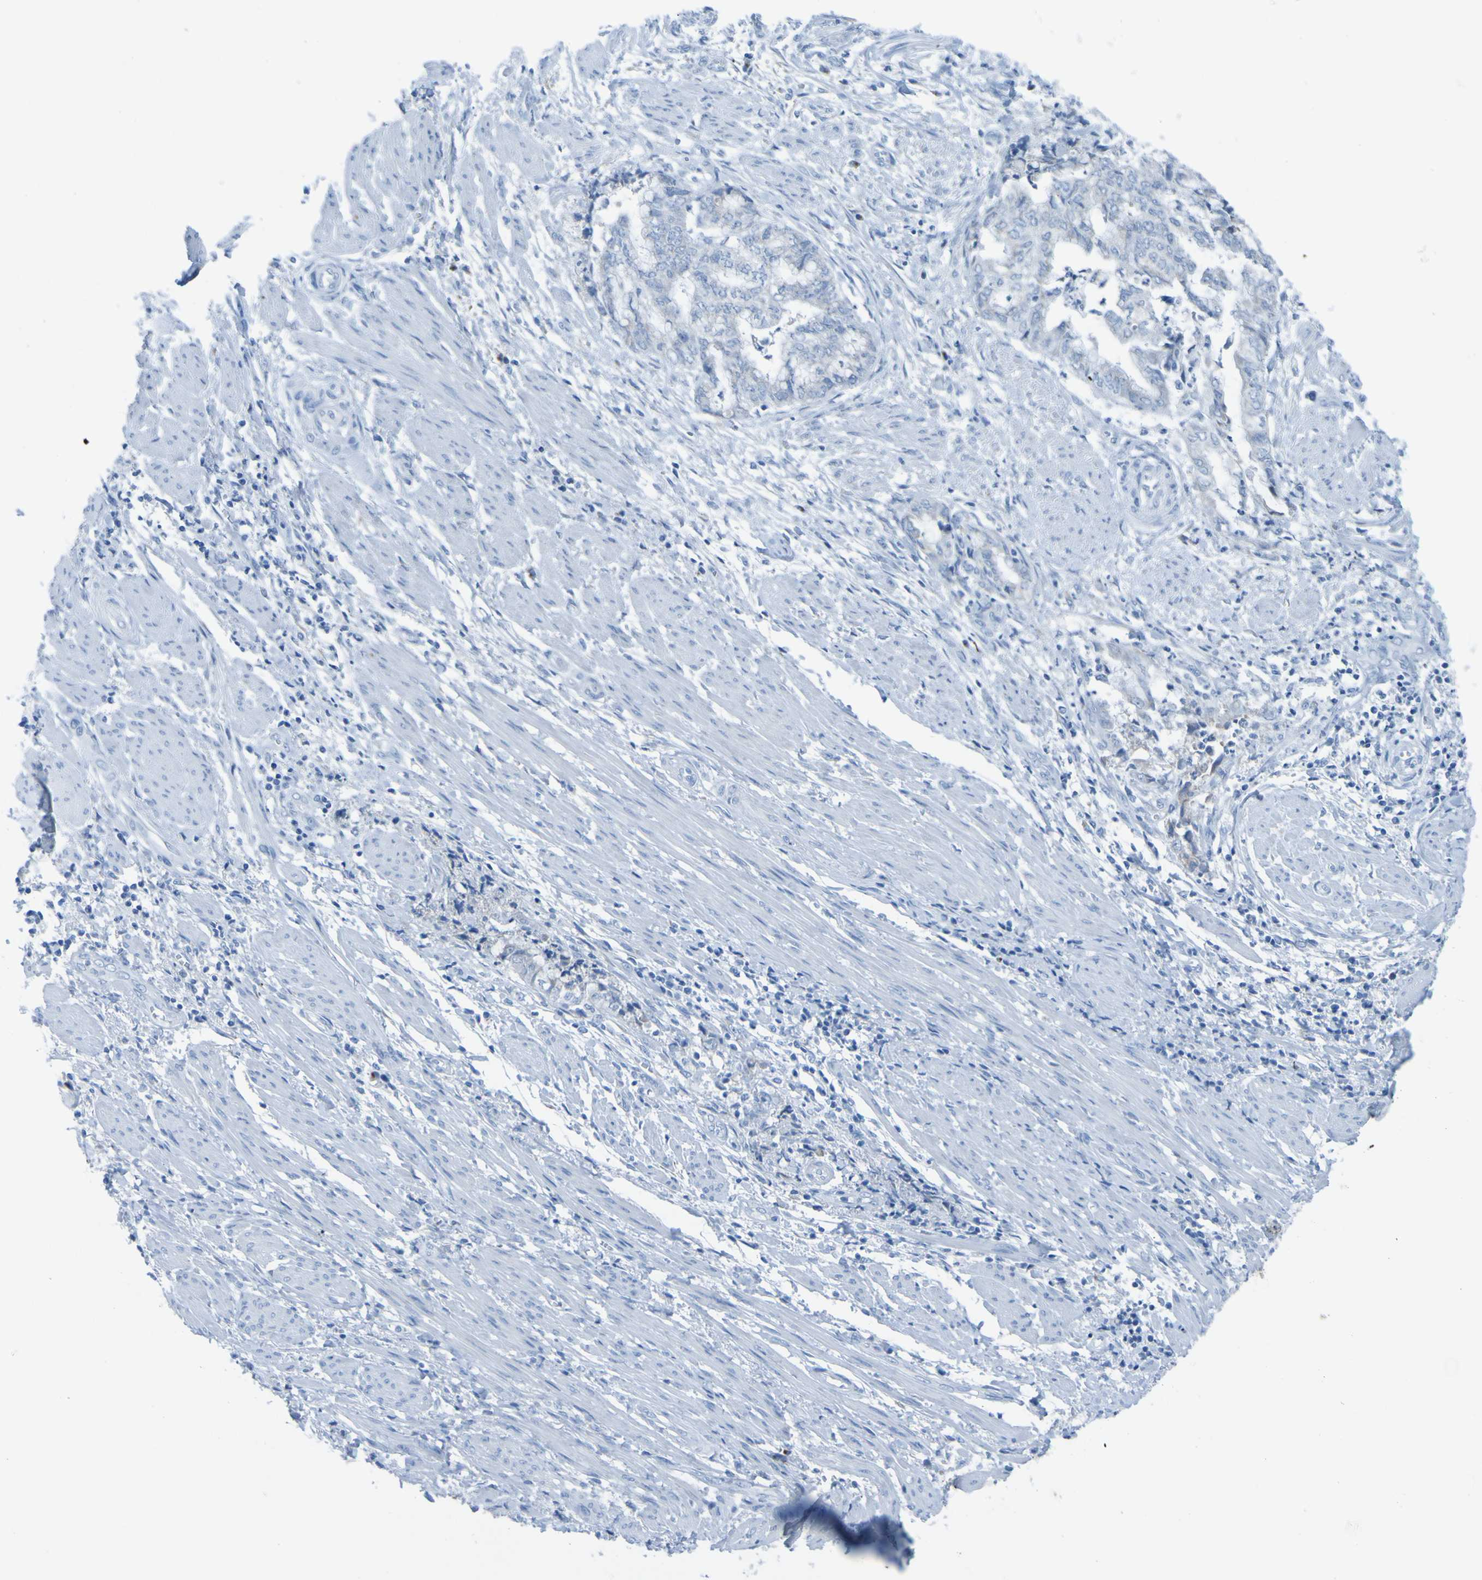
{"staining": {"intensity": "weak", "quantity": "<25%", "location": "cytoplasmic/membranous"}, "tissue": "endometrial cancer", "cell_type": "Tumor cells", "image_type": "cancer", "snomed": [{"axis": "morphology", "description": "Necrosis, NOS"}, {"axis": "morphology", "description": "Adenocarcinoma, NOS"}, {"axis": "topography", "description": "Endometrium"}], "caption": "This is a histopathology image of IHC staining of endometrial cancer, which shows no positivity in tumor cells. (DAB (3,3'-diaminobenzidine) immunohistochemistry (IHC) with hematoxylin counter stain).", "gene": "ACMSD", "patient": {"sex": "female", "age": 79}}